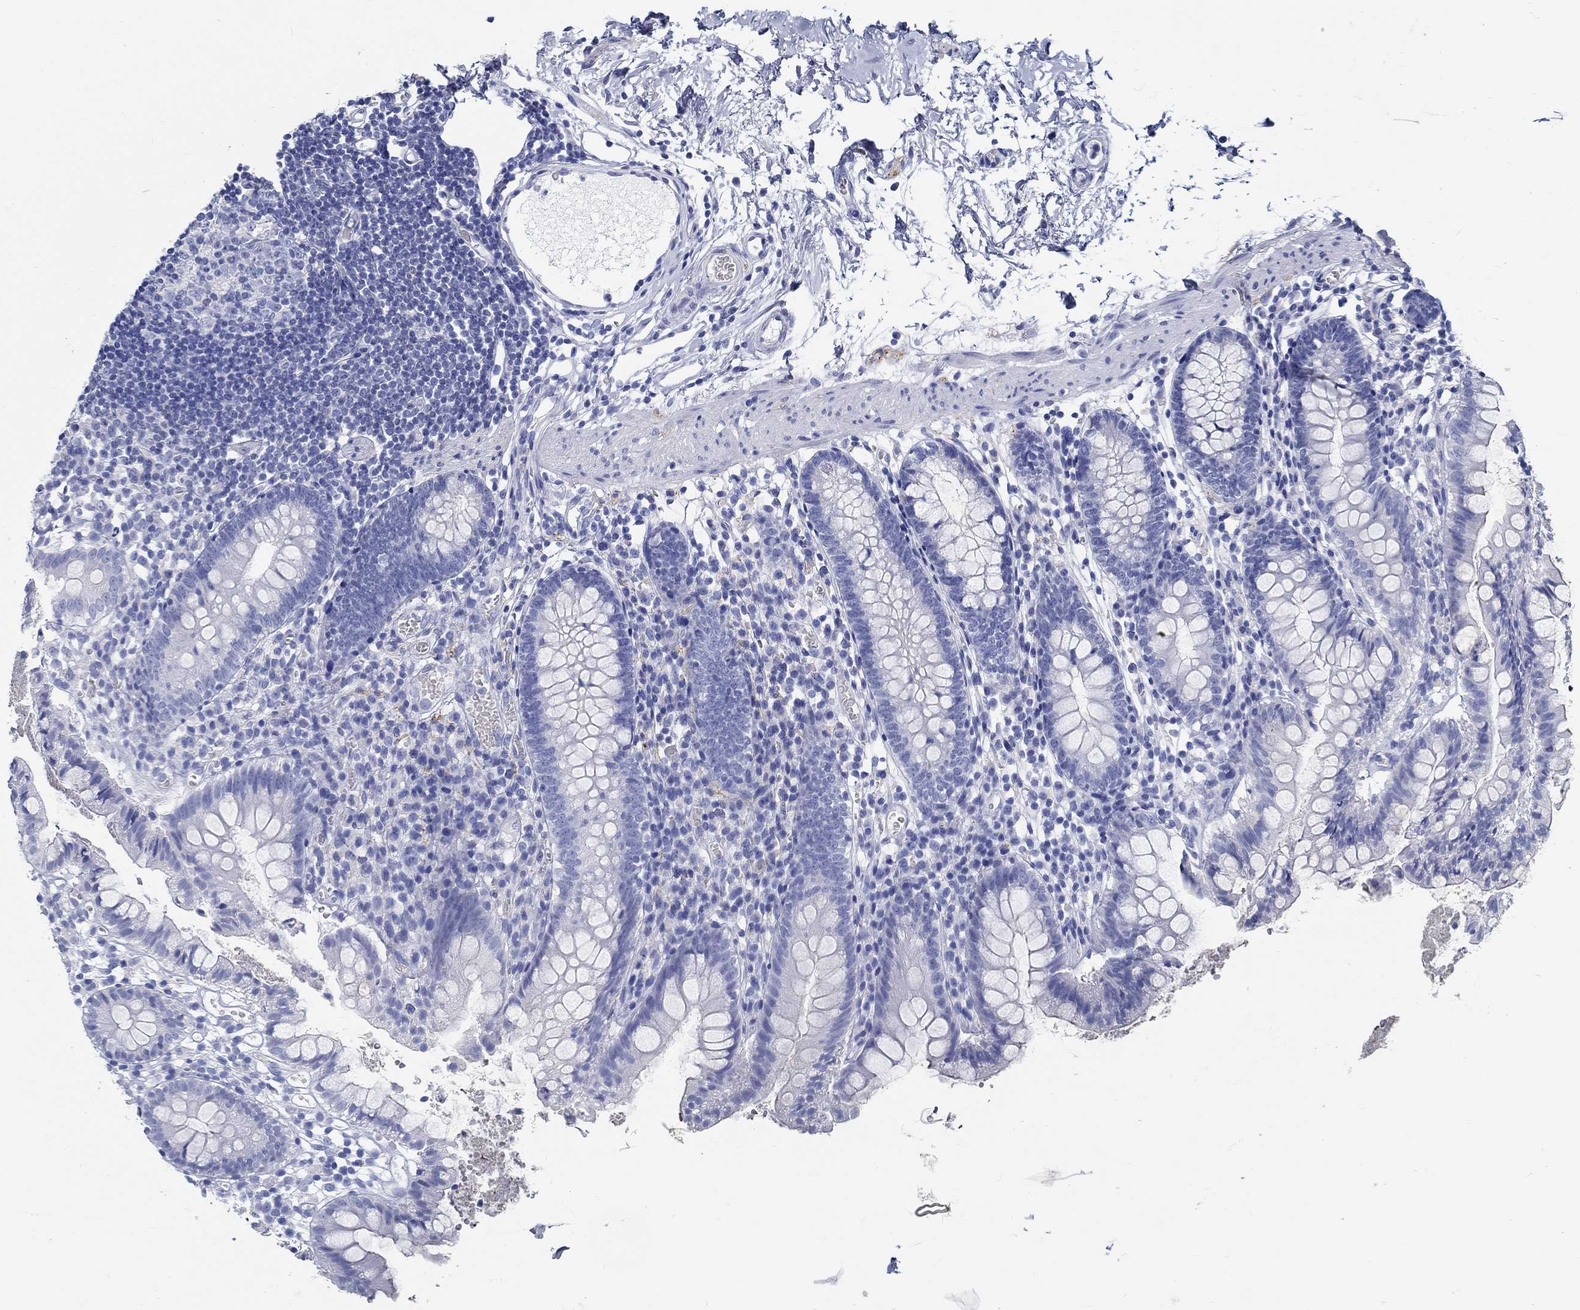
{"staining": {"intensity": "negative", "quantity": "none", "location": "none"}, "tissue": "small intestine", "cell_type": "Glandular cells", "image_type": "normal", "snomed": [{"axis": "morphology", "description": "Normal tissue, NOS"}, {"axis": "topography", "description": "Small intestine"}], "caption": "Immunohistochemistry (IHC) photomicrograph of normal human small intestine stained for a protein (brown), which shows no staining in glandular cells.", "gene": "FBXO2", "patient": {"sex": "female", "age": 90}}